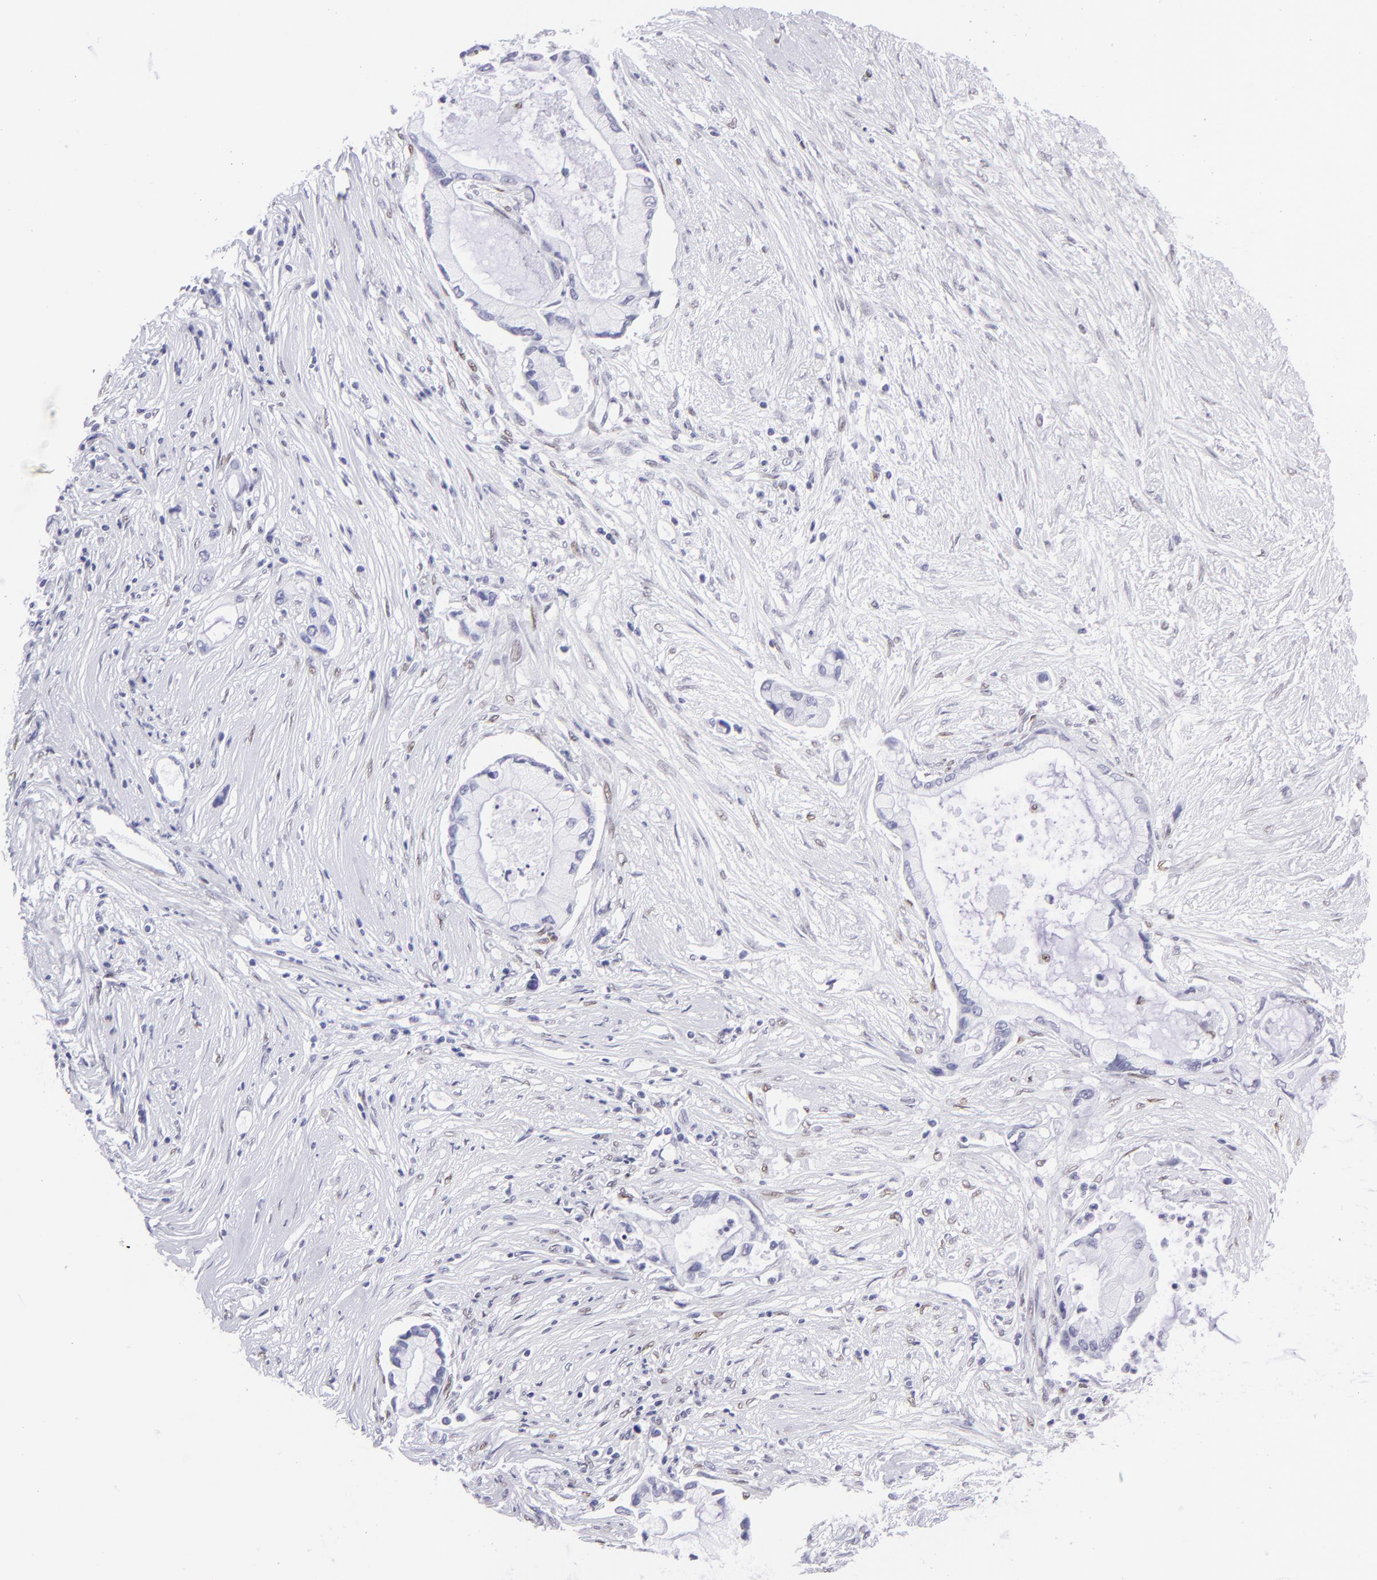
{"staining": {"intensity": "negative", "quantity": "none", "location": "none"}, "tissue": "pancreatic cancer", "cell_type": "Tumor cells", "image_type": "cancer", "snomed": [{"axis": "morphology", "description": "Adenocarcinoma, NOS"}, {"axis": "topography", "description": "Pancreas"}], "caption": "Immunohistochemistry (IHC) image of neoplastic tissue: adenocarcinoma (pancreatic) stained with DAB (3,3'-diaminobenzidine) exhibits no significant protein staining in tumor cells.", "gene": "MITF", "patient": {"sex": "female", "age": 59}}